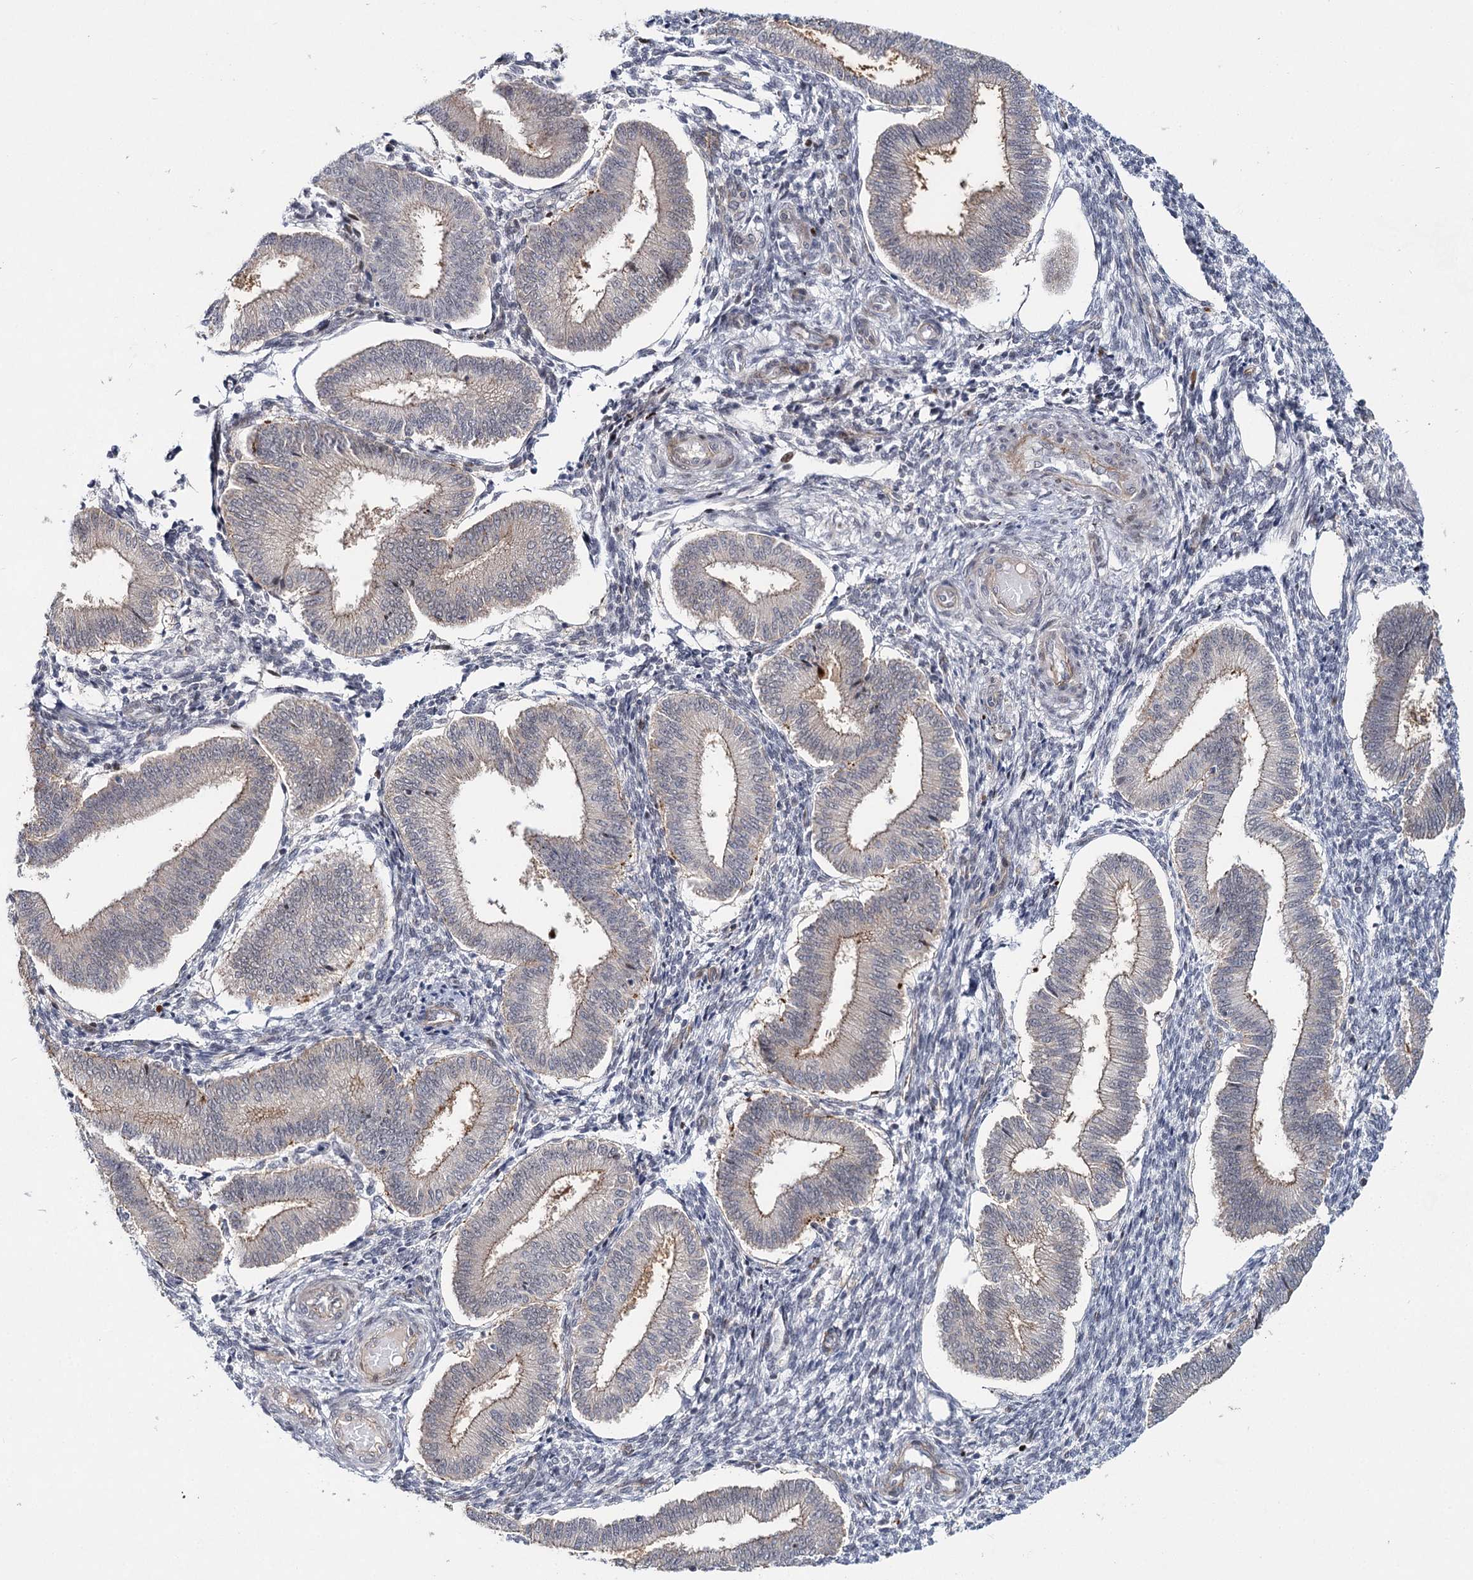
{"staining": {"intensity": "negative", "quantity": "none", "location": "none"}, "tissue": "endometrium", "cell_type": "Cells in endometrial stroma", "image_type": "normal", "snomed": [{"axis": "morphology", "description": "Normal tissue, NOS"}, {"axis": "topography", "description": "Endometrium"}], "caption": "DAB (3,3'-diaminobenzidine) immunohistochemical staining of benign endometrium demonstrates no significant staining in cells in endometrial stroma.", "gene": "ATL2", "patient": {"sex": "female", "age": 39}}